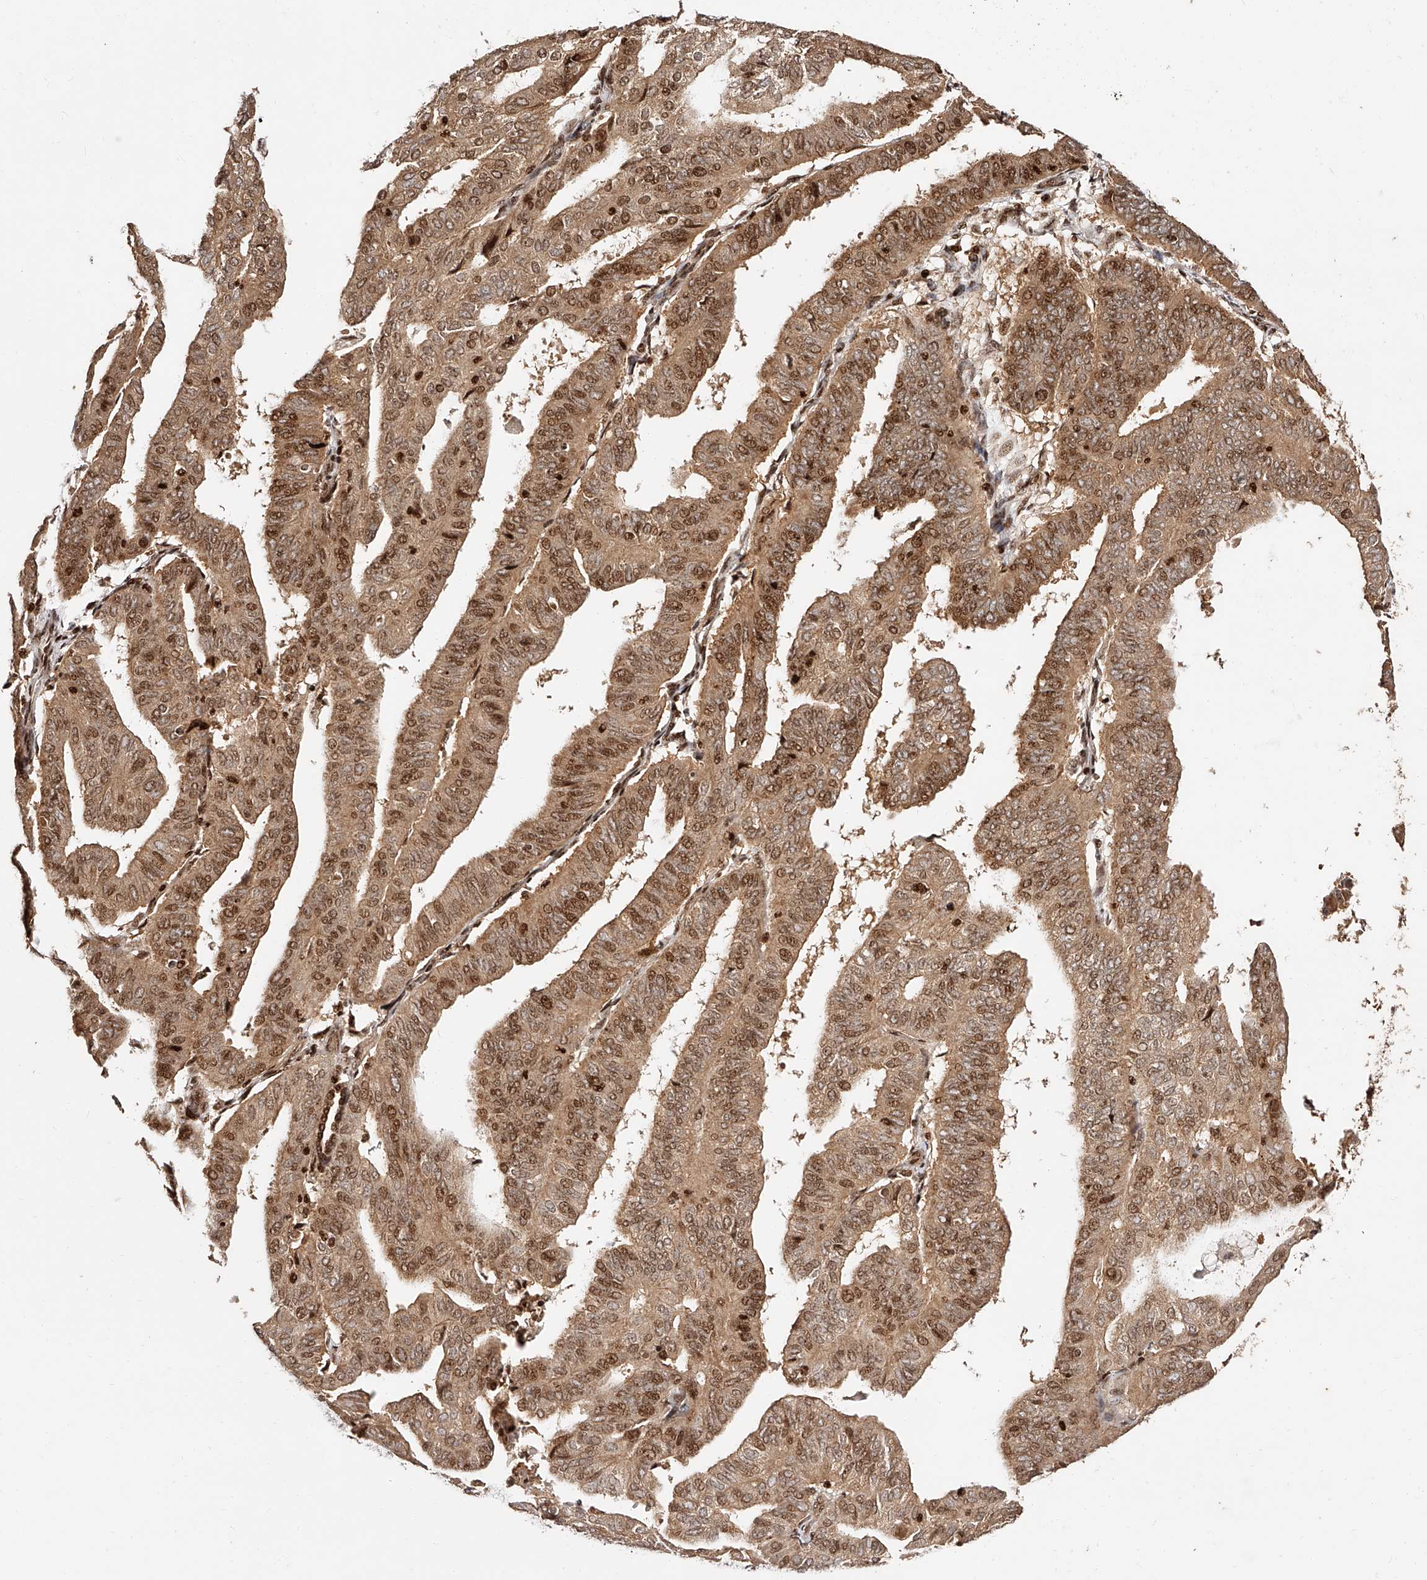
{"staining": {"intensity": "moderate", "quantity": ">75%", "location": "cytoplasmic/membranous,nuclear"}, "tissue": "endometrial cancer", "cell_type": "Tumor cells", "image_type": "cancer", "snomed": [{"axis": "morphology", "description": "Adenocarcinoma, NOS"}, {"axis": "topography", "description": "Uterus"}], "caption": "High-magnification brightfield microscopy of endometrial cancer (adenocarcinoma) stained with DAB (brown) and counterstained with hematoxylin (blue). tumor cells exhibit moderate cytoplasmic/membranous and nuclear positivity is identified in approximately>75% of cells.", "gene": "PFDN2", "patient": {"sex": "female", "age": 77}}